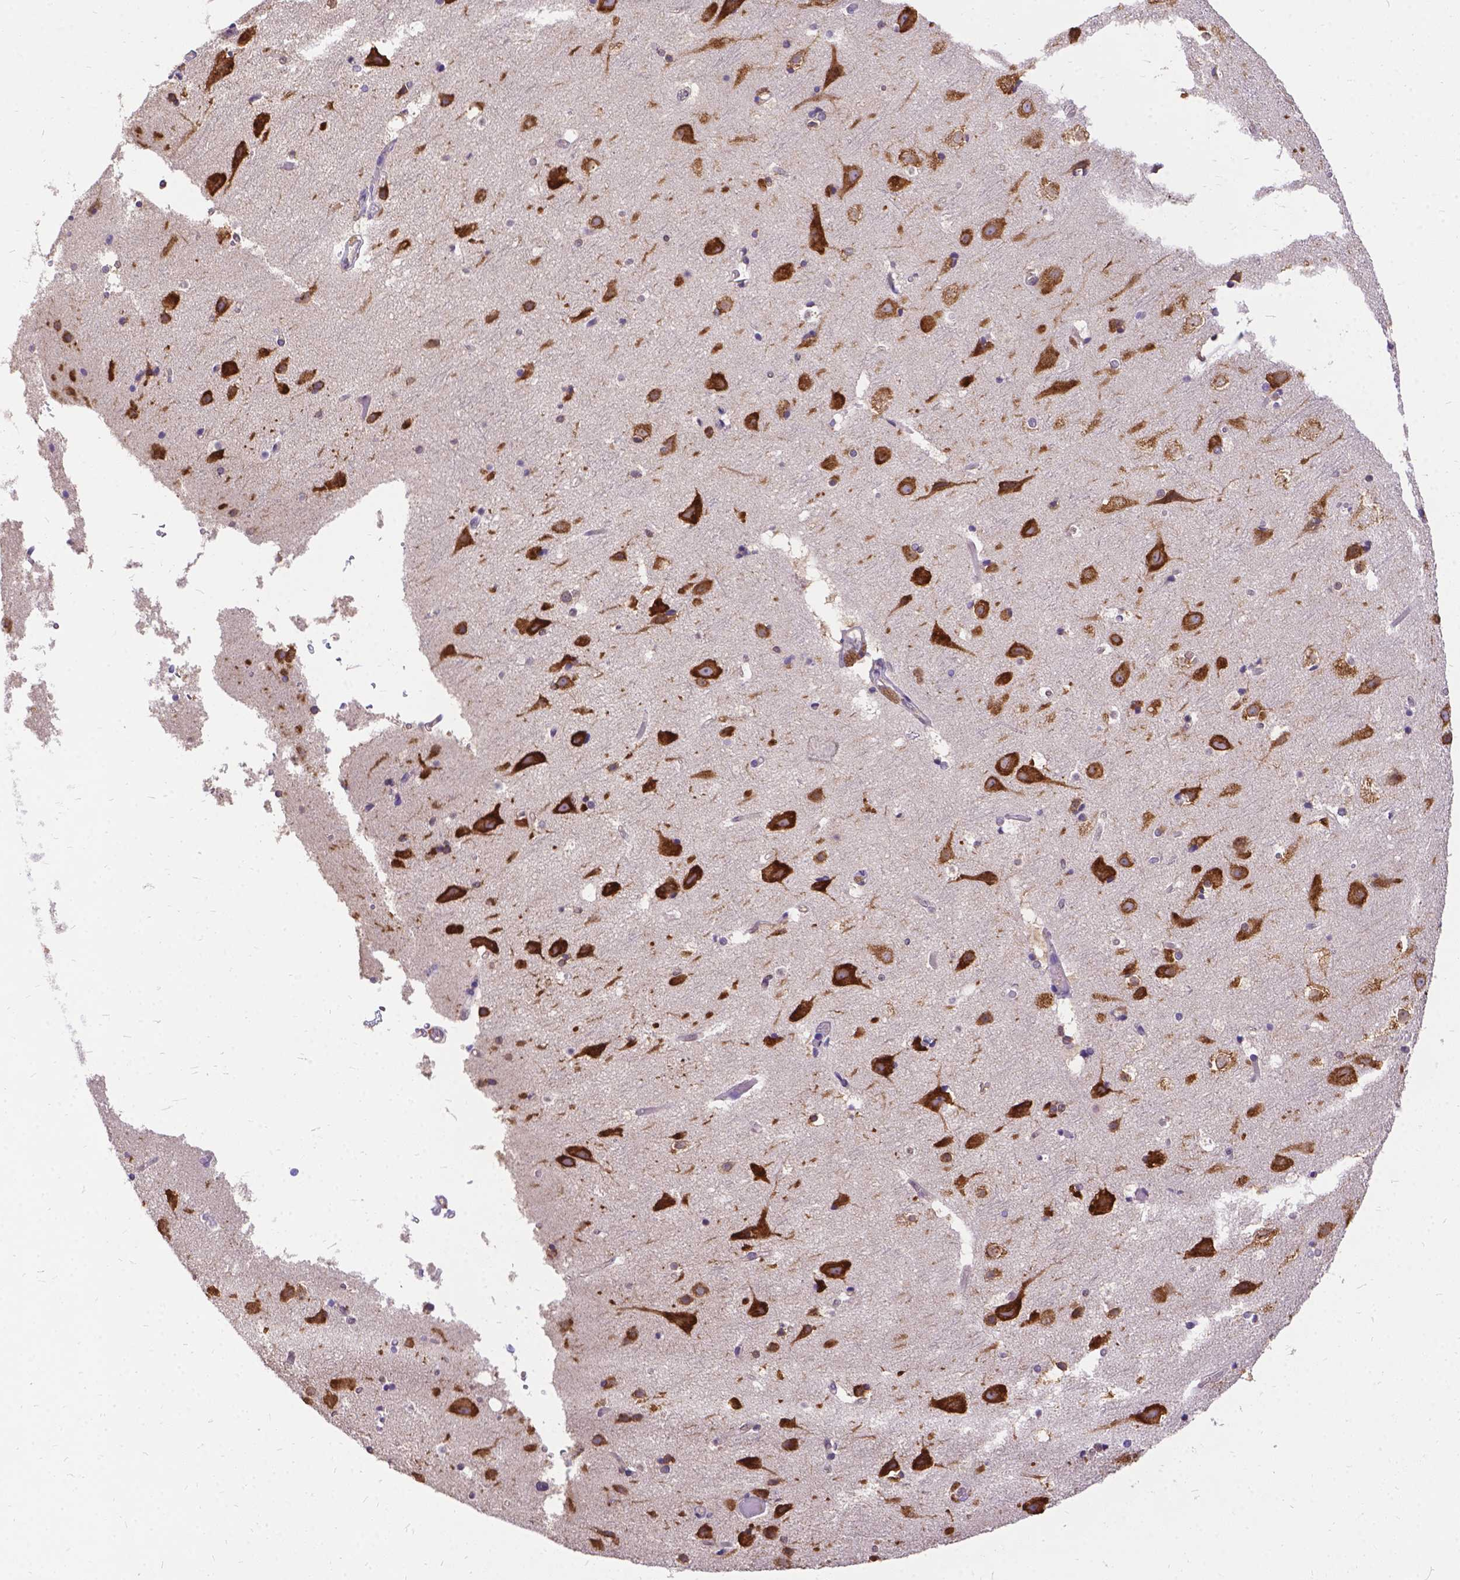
{"staining": {"intensity": "negative", "quantity": "none", "location": "none"}, "tissue": "cerebral cortex", "cell_type": "Endothelial cells", "image_type": "normal", "snomed": [{"axis": "morphology", "description": "Normal tissue, NOS"}, {"axis": "topography", "description": "Cerebral cortex"}], "caption": "The image demonstrates no significant expression in endothelial cells of cerebral cortex. (Stains: DAB (3,3'-diaminobenzidine) IHC with hematoxylin counter stain, Microscopy: brightfield microscopy at high magnification).", "gene": "DENND6A", "patient": {"sex": "female", "age": 52}}